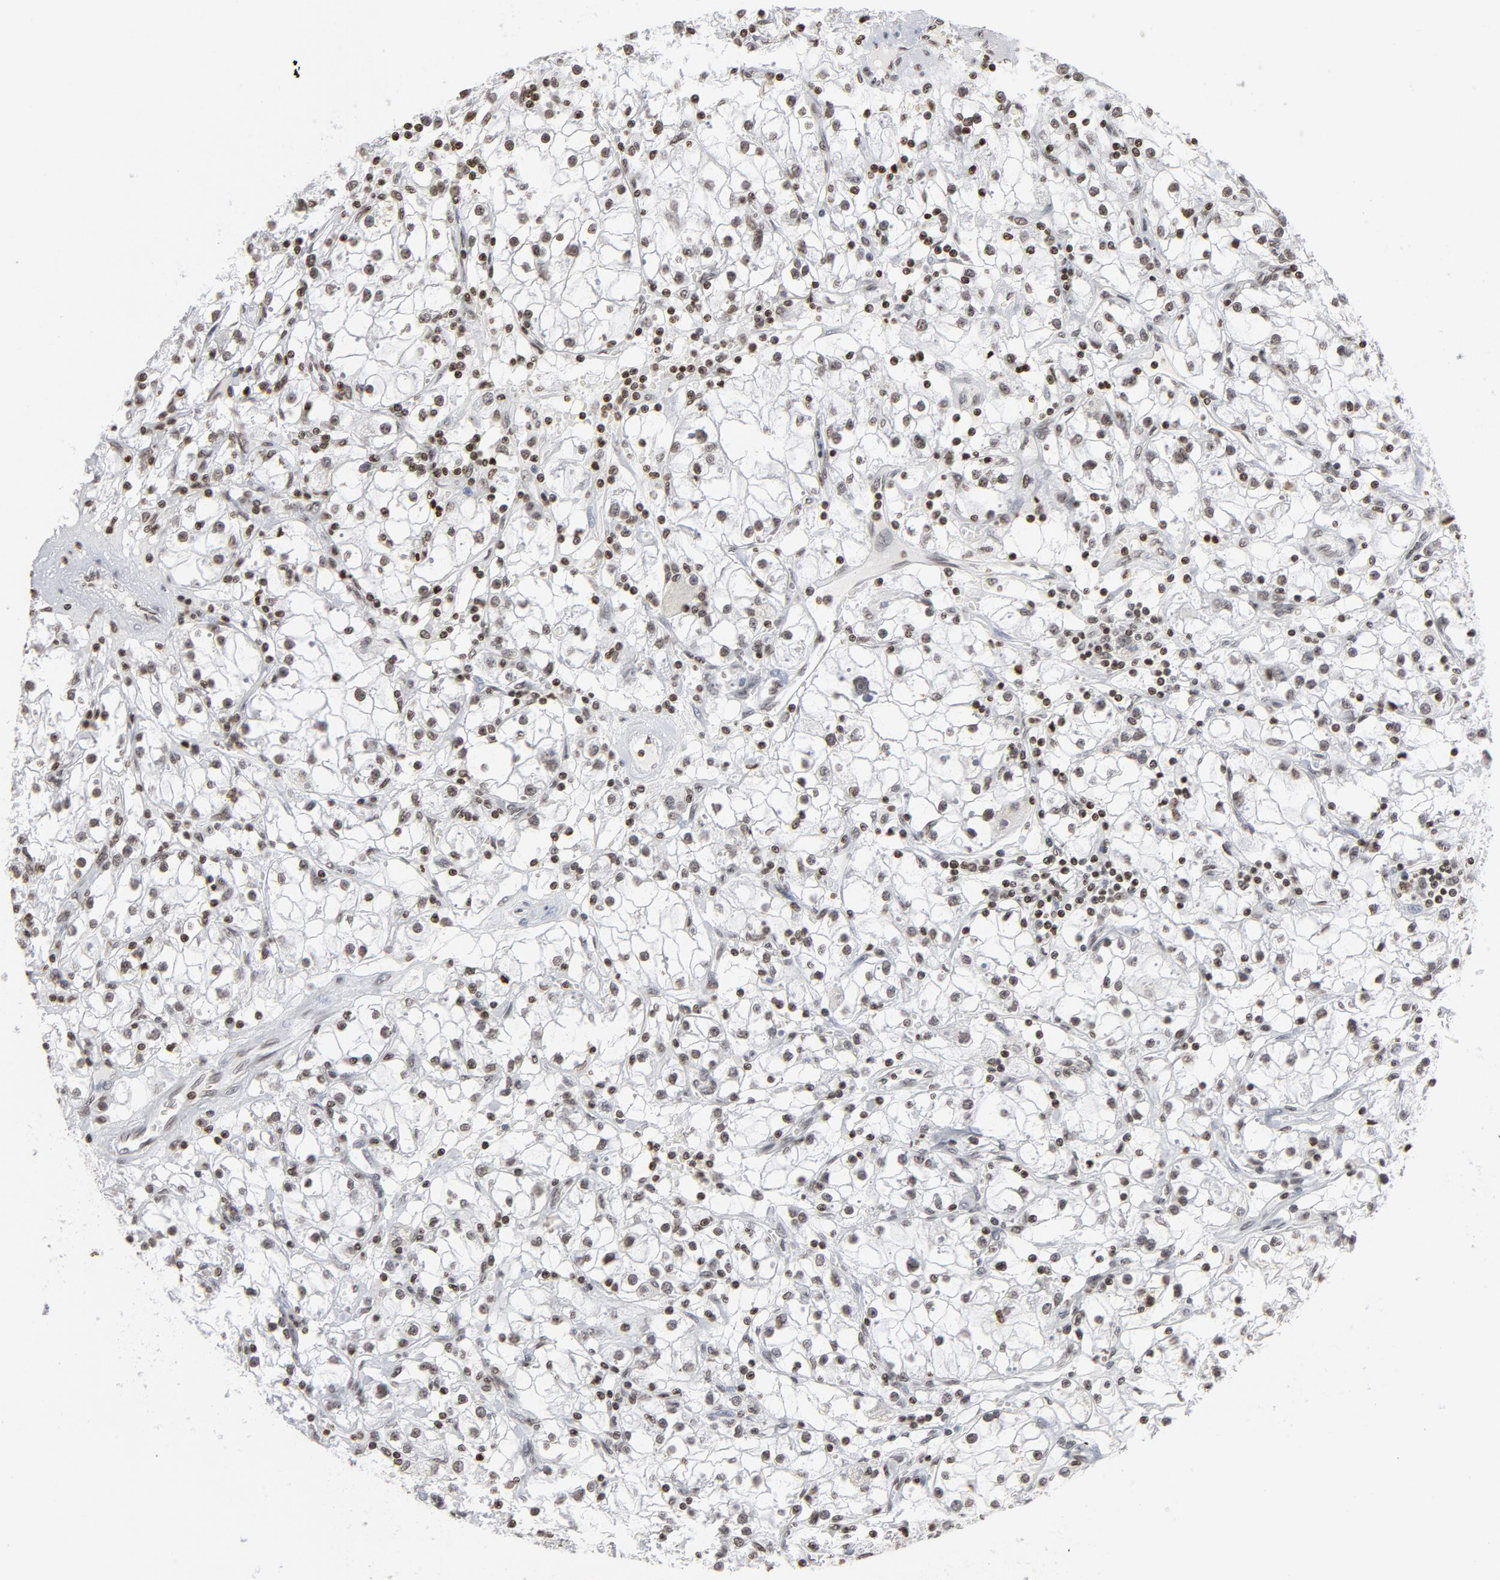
{"staining": {"intensity": "moderate", "quantity": ">75%", "location": "nuclear"}, "tissue": "renal cancer", "cell_type": "Tumor cells", "image_type": "cancer", "snomed": [{"axis": "morphology", "description": "Adenocarcinoma, NOS"}, {"axis": "topography", "description": "Kidney"}], "caption": "This is an image of IHC staining of renal cancer (adenocarcinoma), which shows moderate staining in the nuclear of tumor cells.", "gene": "H2AC12", "patient": {"sex": "male", "age": 56}}